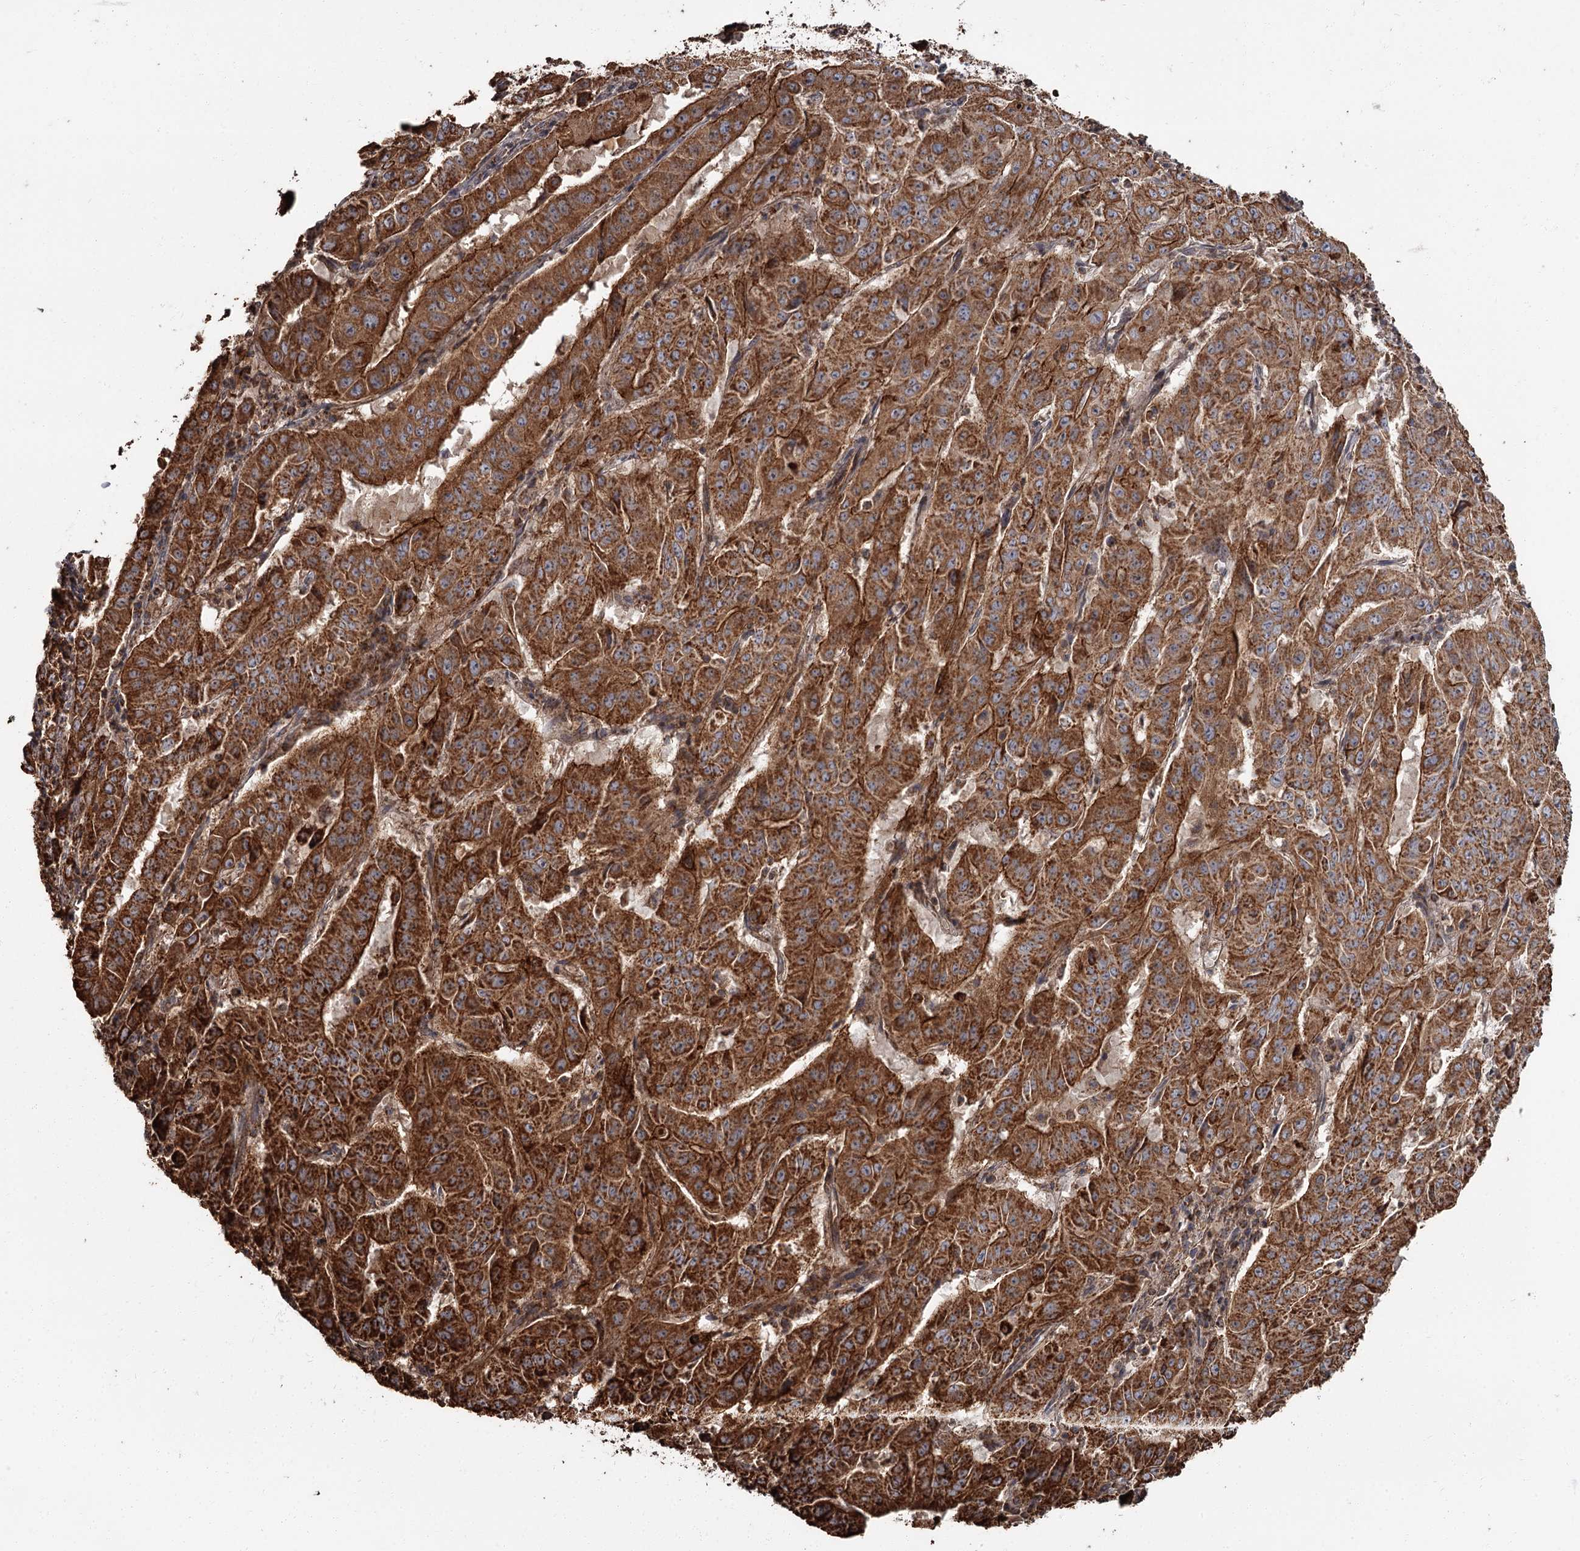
{"staining": {"intensity": "strong", "quantity": ">75%", "location": "cytoplasmic/membranous"}, "tissue": "pancreatic cancer", "cell_type": "Tumor cells", "image_type": "cancer", "snomed": [{"axis": "morphology", "description": "Adenocarcinoma, NOS"}, {"axis": "topography", "description": "Pancreas"}], "caption": "Immunohistochemistry (IHC) photomicrograph of adenocarcinoma (pancreatic) stained for a protein (brown), which reveals high levels of strong cytoplasmic/membranous expression in approximately >75% of tumor cells.", "gene": "THAP9", "patient": {"sex": "male", "age": 63}}